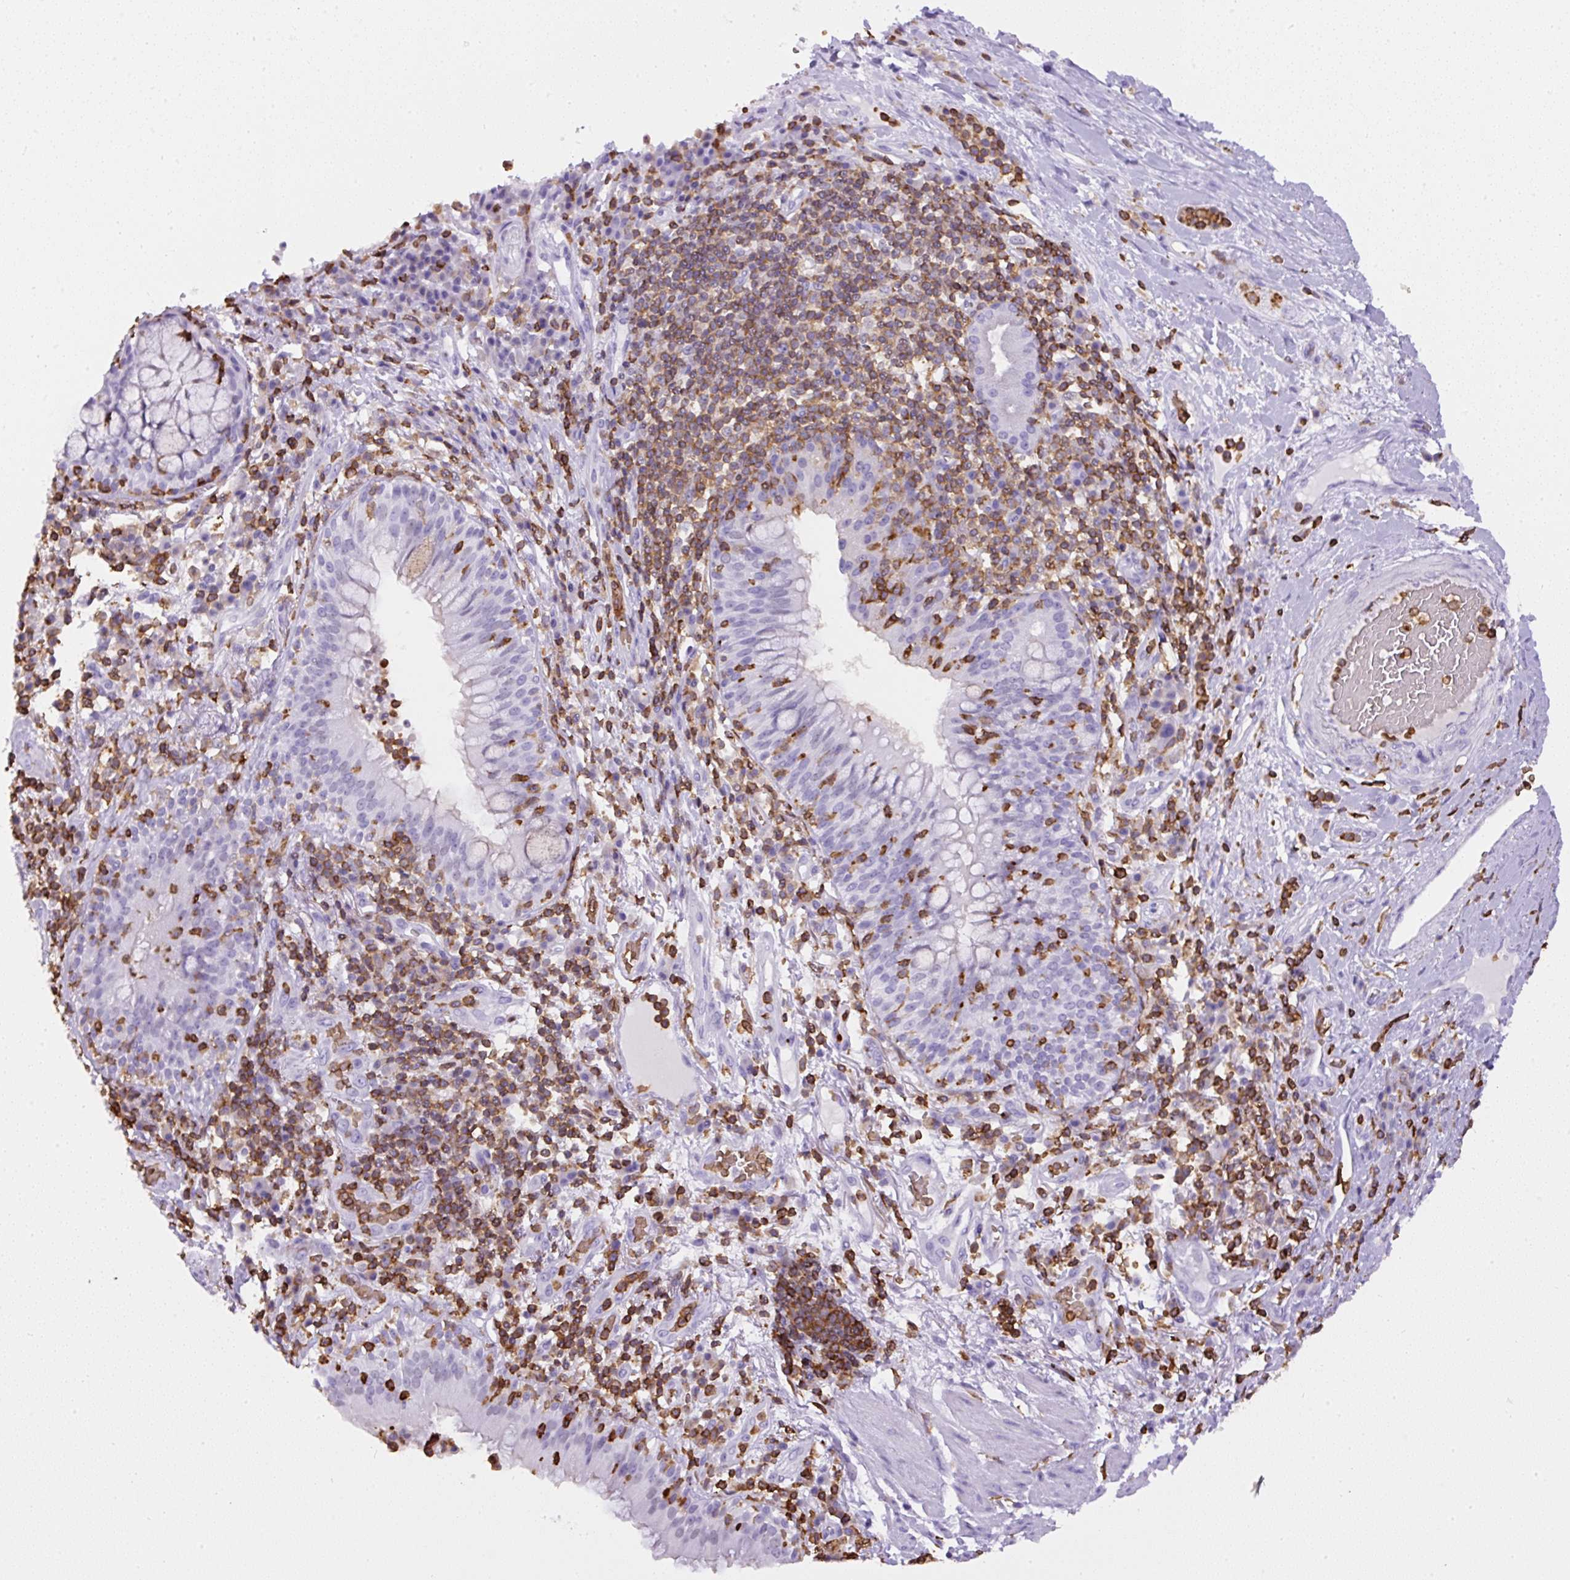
{"staining": {"intensity": "weak", "quantity": "<25%", "location": "cytoplasmic/membranous"}, "tissue": "bronchus", "cell_type": "Respiratory epithelial cells", "image_type": "normal", "snomed": [{"axis": "morphology", "description": "Normal tissue, NOS"}, {"axis": "topography", "description": "Cartilage tissue"}, {"axis": "topography", "description": "Bronchus"}], "caption": "Immunohistochemistry (IHC) histopathology image of normal bronchus: human bronchus stained with DAB demonstrates no significant protein expression in respiratory epithelial cells.", "gene": "FAM228B", "patient": {"sex": "male", "age": 56}}